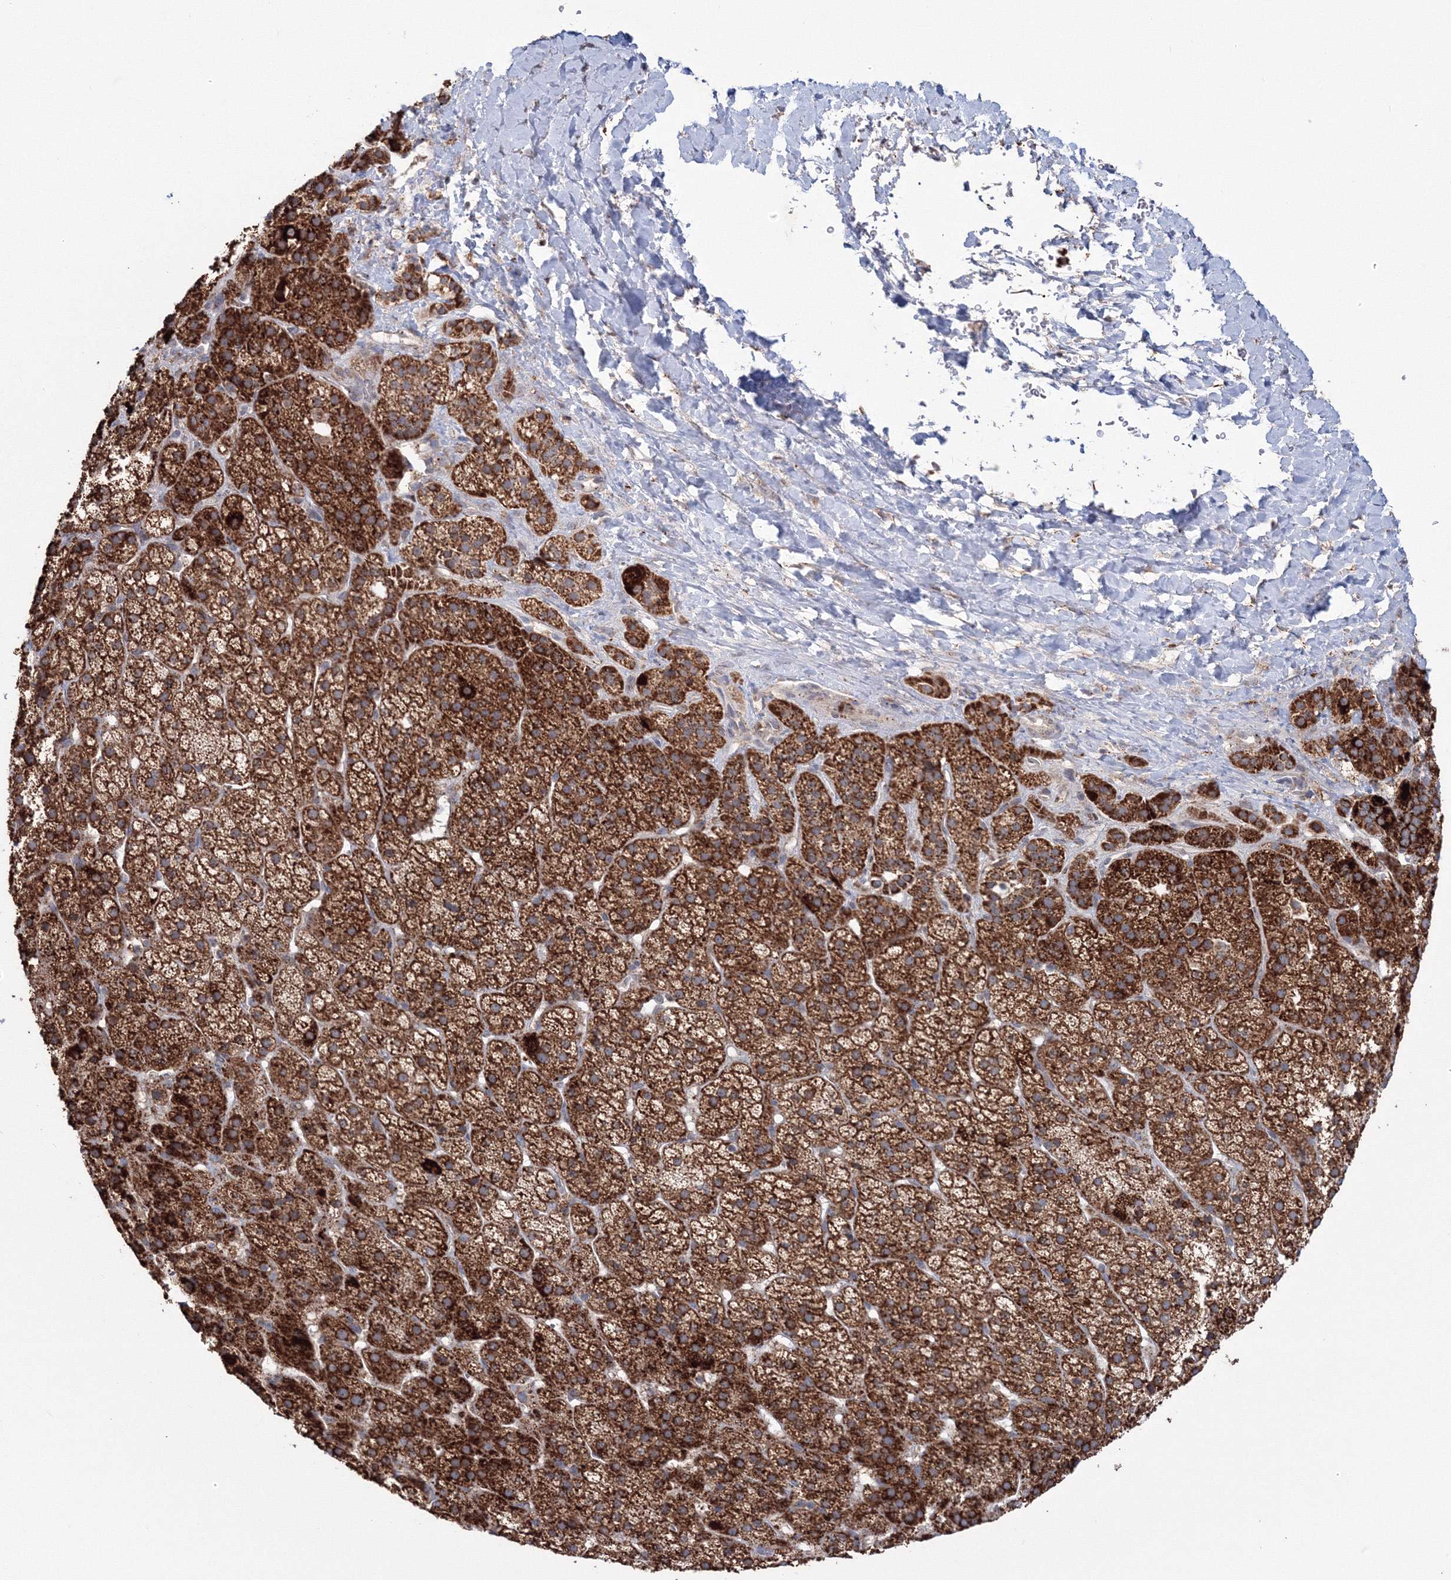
{"staining": {"intensity": "strong", "quantity": ">75%", "location": "cytoplasmic/membranous"}, "tissue": "adrenal gland", "cell_type": "Glandular cells", "image_type": "normal", "snomed": [{"axis": "morphology", "description": "Normal tissue, NOS"}, {"axis": "topography", "description": "Adrenal gland"}], "caption": "Brown immunohistochemical staining in unremarkable human adrenal gland demonstrates strong cytoplasmic/membranous expression in approximately >75% of glandular cells. Using DAB (3,3'-diaminobenzidine) (brown) and hematoxylin (blue) stains, captured at high magnification using brightfield microscopy.", "gene": "PEX13", "patient": {"sex": "female", "age": 57}}